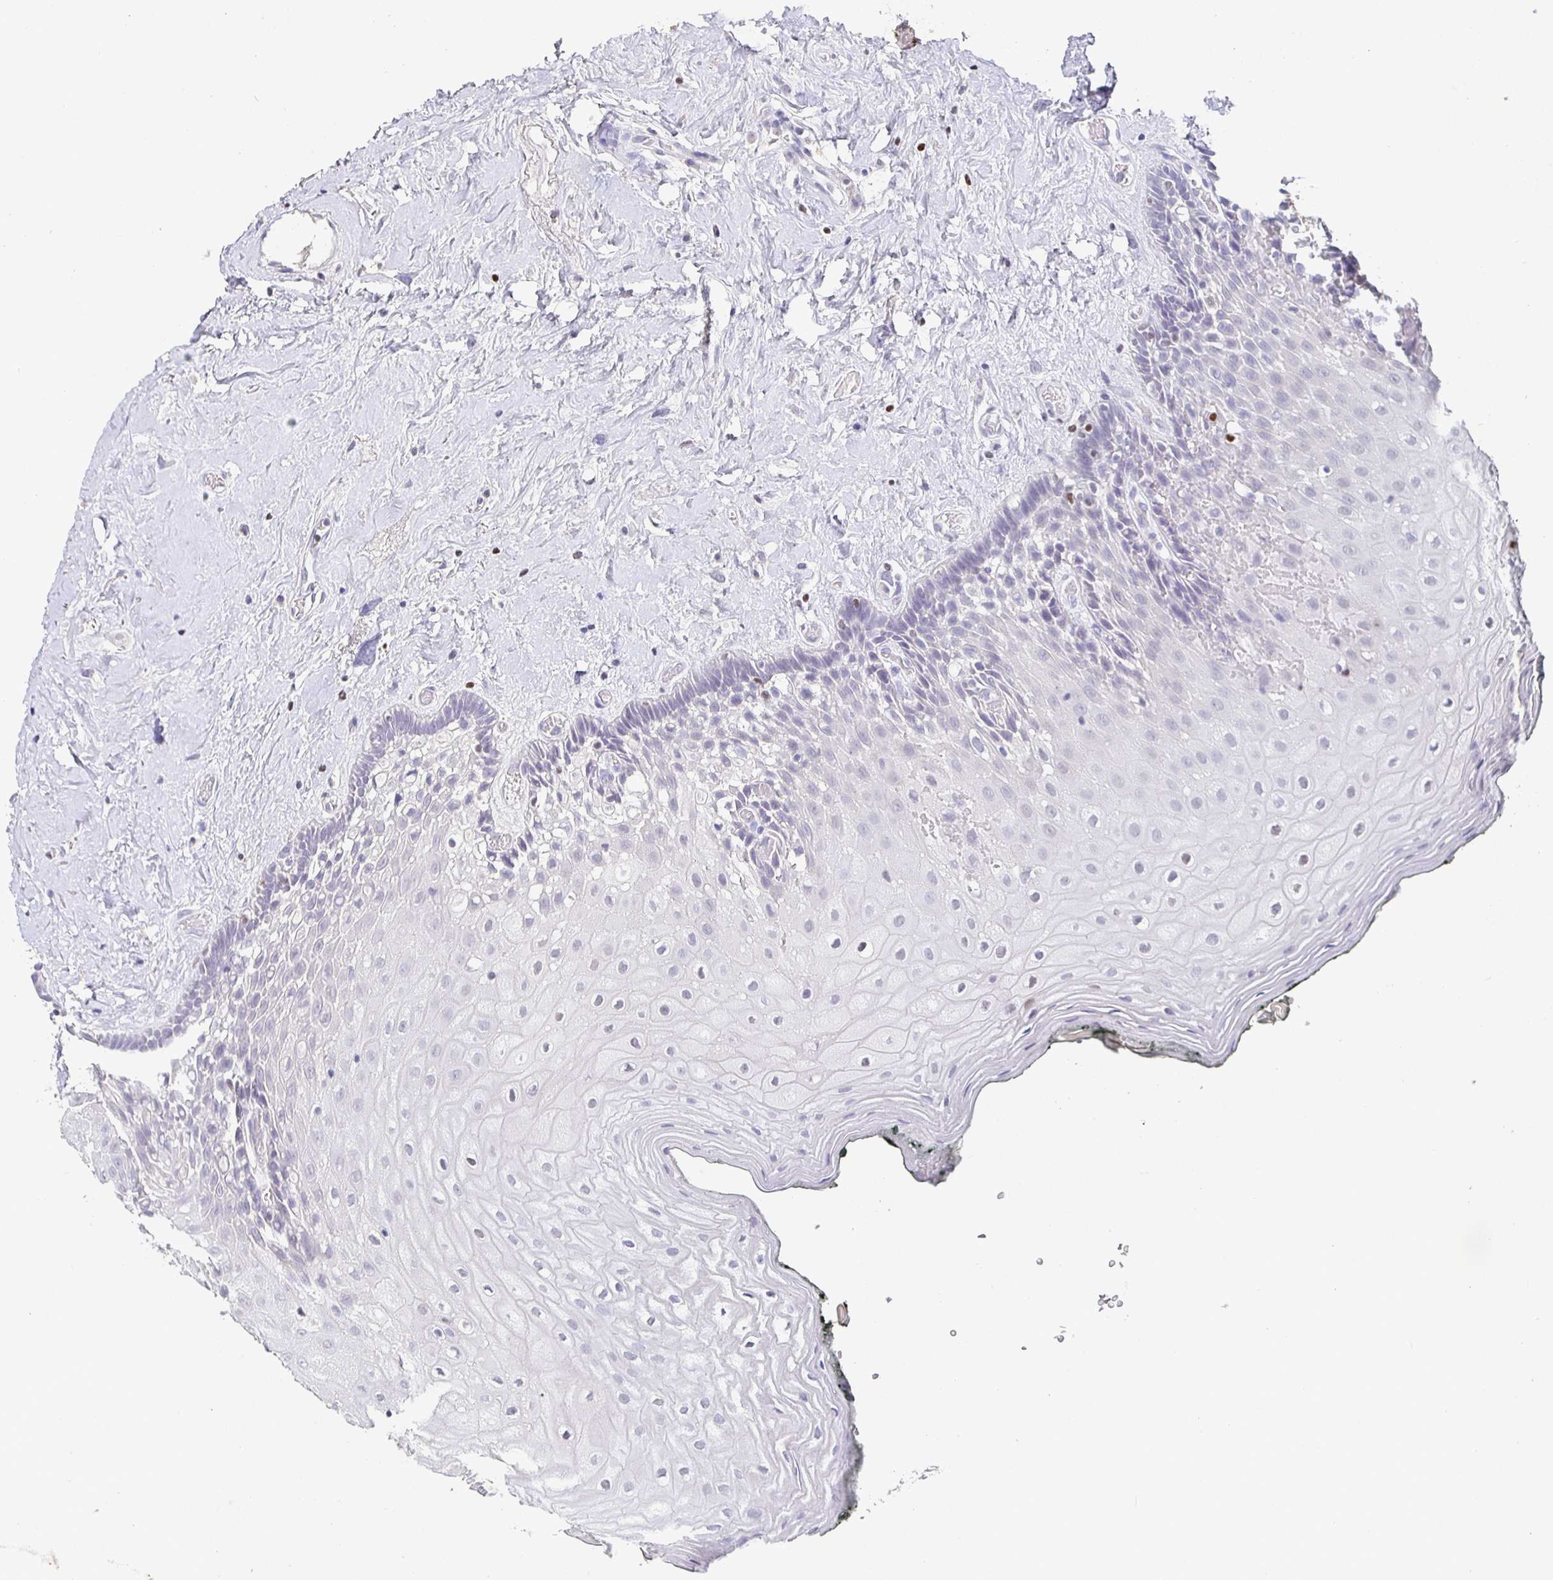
{"staining": {"intensity": "negative", "quantity": "none", "location": "none"}, "tissue": "oral mucosa", "cell_type": "Squamous epithelial cells", "image_type": "normal", "snomed": [{"axis": "morphology", "description": "Normal tissue, NOS"}, {"axis": "morphology", "description": "Squamous cell carcinoma, NOS"}, {"axis": "topography", "description": "Oral tissue"}, {"axis": "topography", "description": "Head-Neck"}], "caption": "Oral mucosa stained for a protein using immunohistochemistry demonstrates no staining squamous epithelial cells.", "gene": "SATB1", "patient": {"sex": "male", "age": 64}}